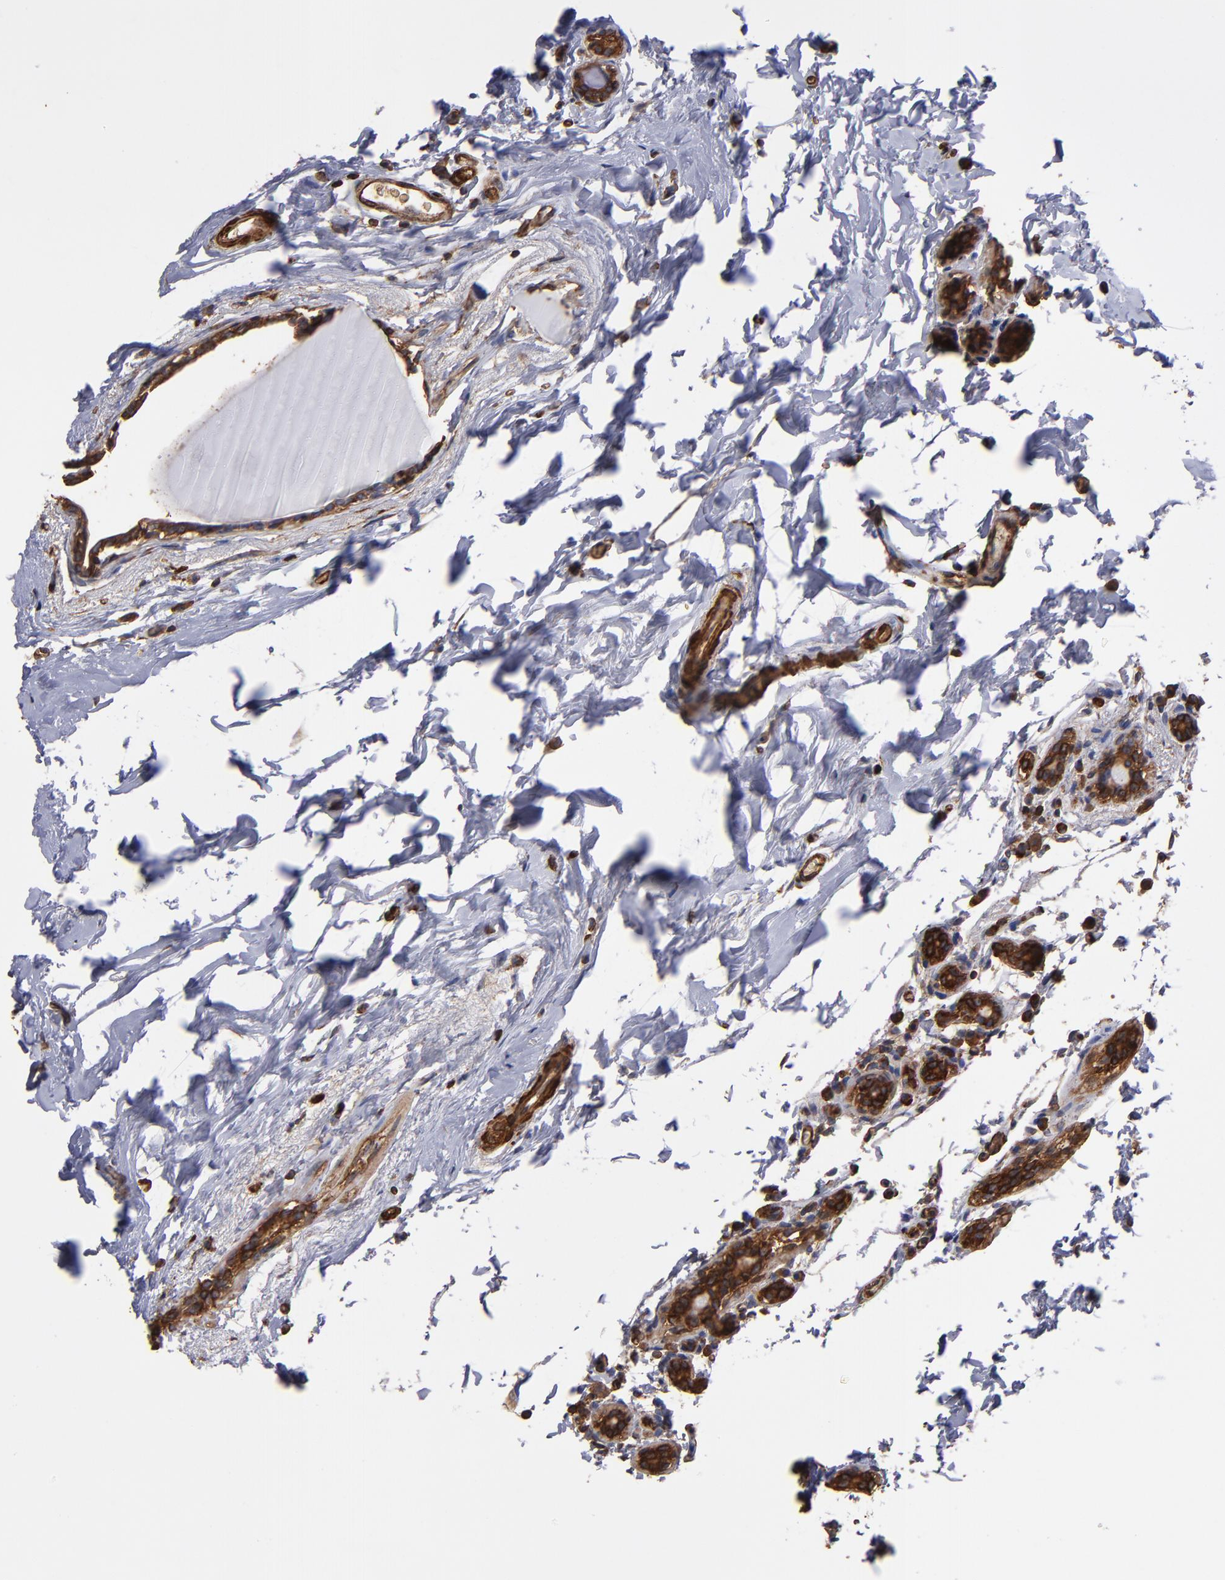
{"staining": {"intensity": "strong", "quantity": ">75%", "location": "cytoplasmic/membranous"}, "tissue": "breast cancer", "cell_type": "Tumor cells", "image_type": "cancer", "snomed": [{"axis": "morphology", "description": "Lobular carcinoma"}, {"axis": "topography", "description": "Breast"}], "caption": "The histopathology image shows immunohistochemical staining of breast lobular carcinoma. There is strong cytoplasmic/membranous staining is appreciated in approximately >75% of tumor cells.", "gene": "ACTN4", "patient": {"sex": "female", "age": 55}}